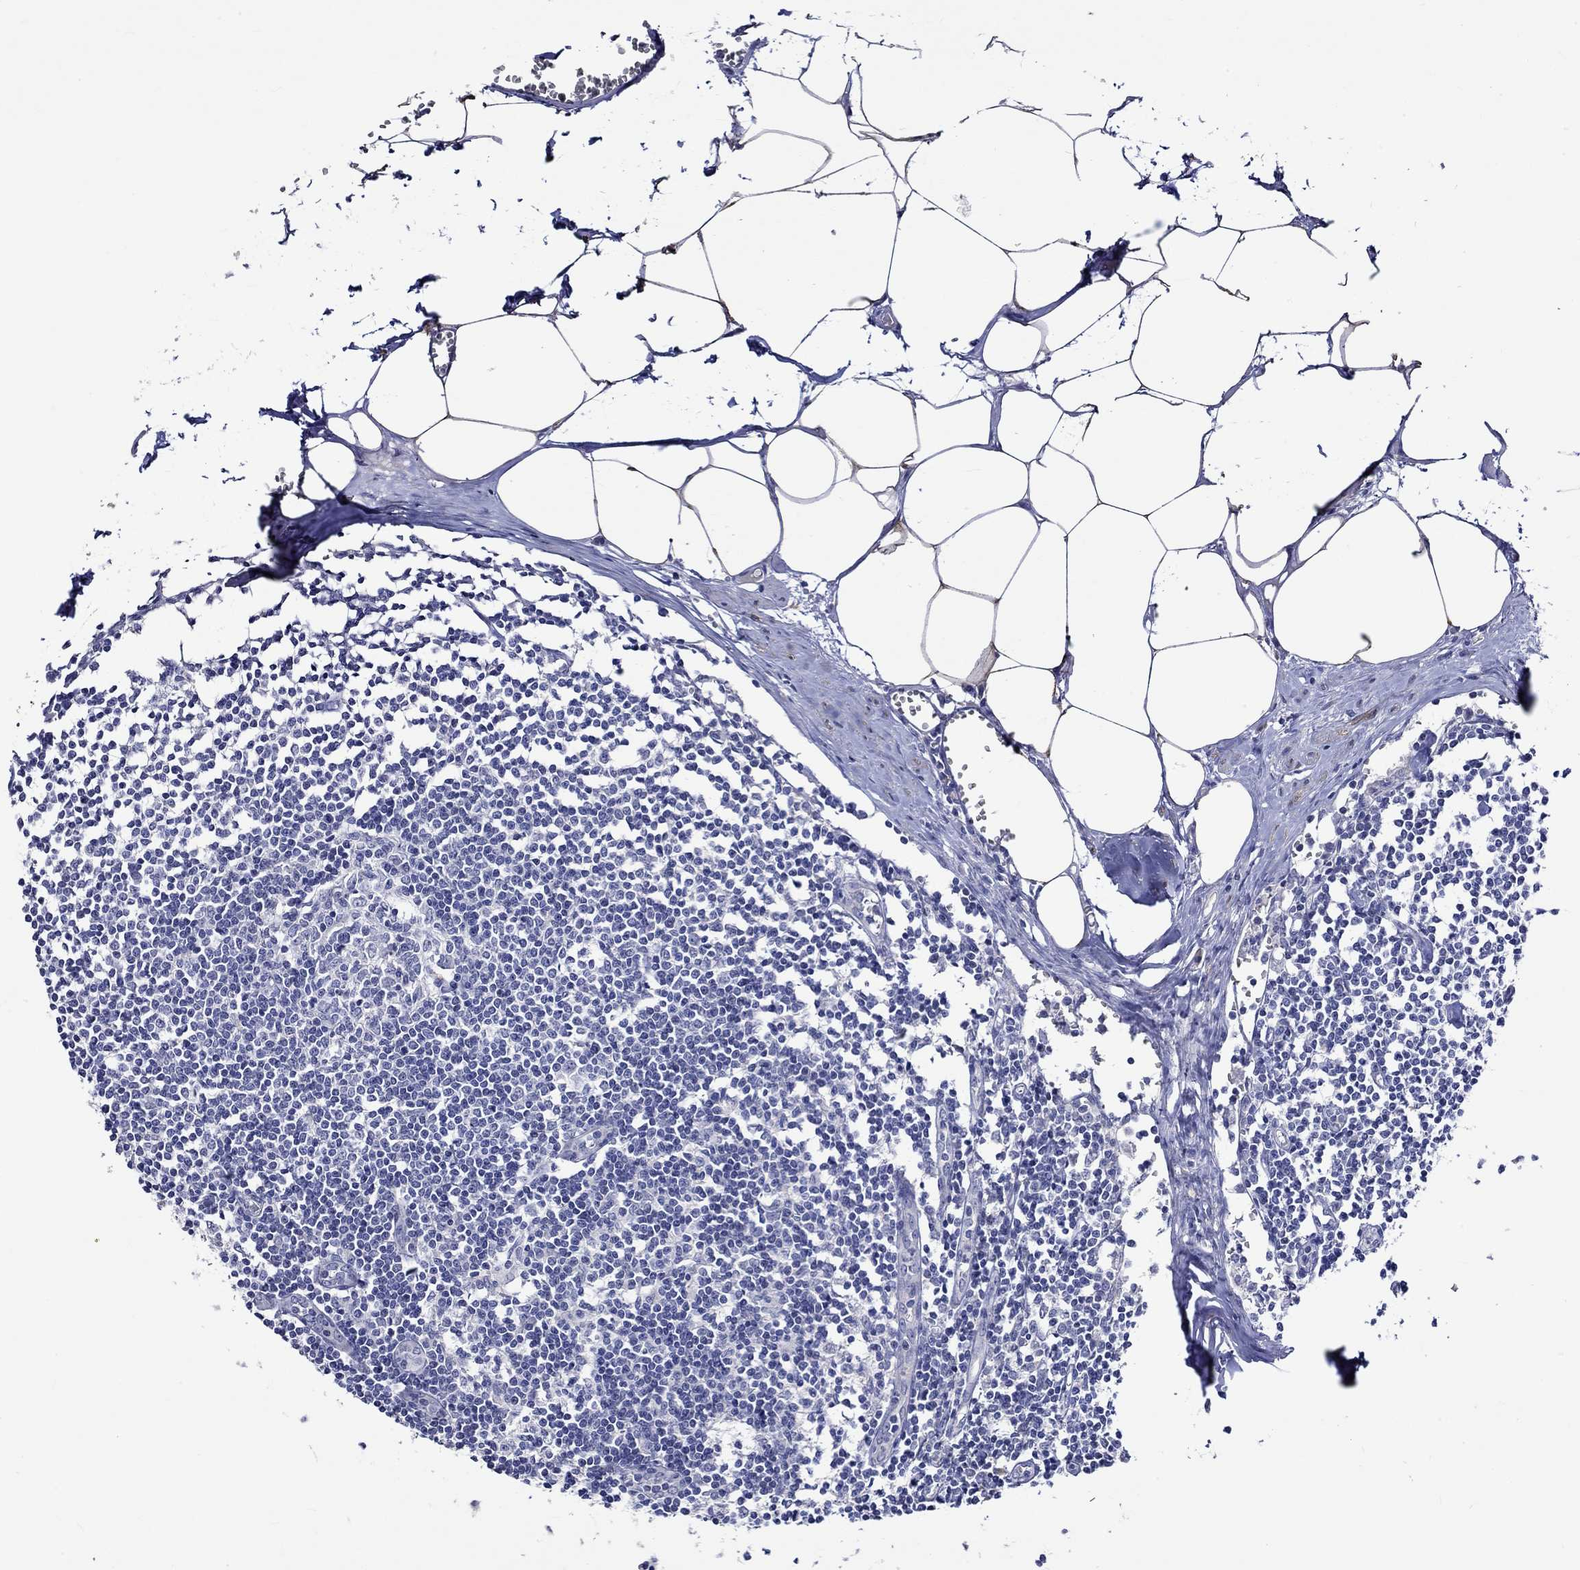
{"staining": {"intensity": "negative", "quantity": "none", "location": "none"}, "tissue": "lymph node", "cell_type": "Germinal center cells", "image_type": "normal", "snomed": [{"axis": "morphology", "description": "Normal tissue, NOS"}, {"axis": "topography", "description": "Lymph node"}], "caption": "Germinal center cells are negative for brown protein staining in benign lymph node. The staining is performed using DAB (3,3'-diaminobenzidine) brown chromogen with nuclei counter-stained in using hematoxylin.", "gene": "CRYAB", "patient": {"sex": "male", "age": 59}}